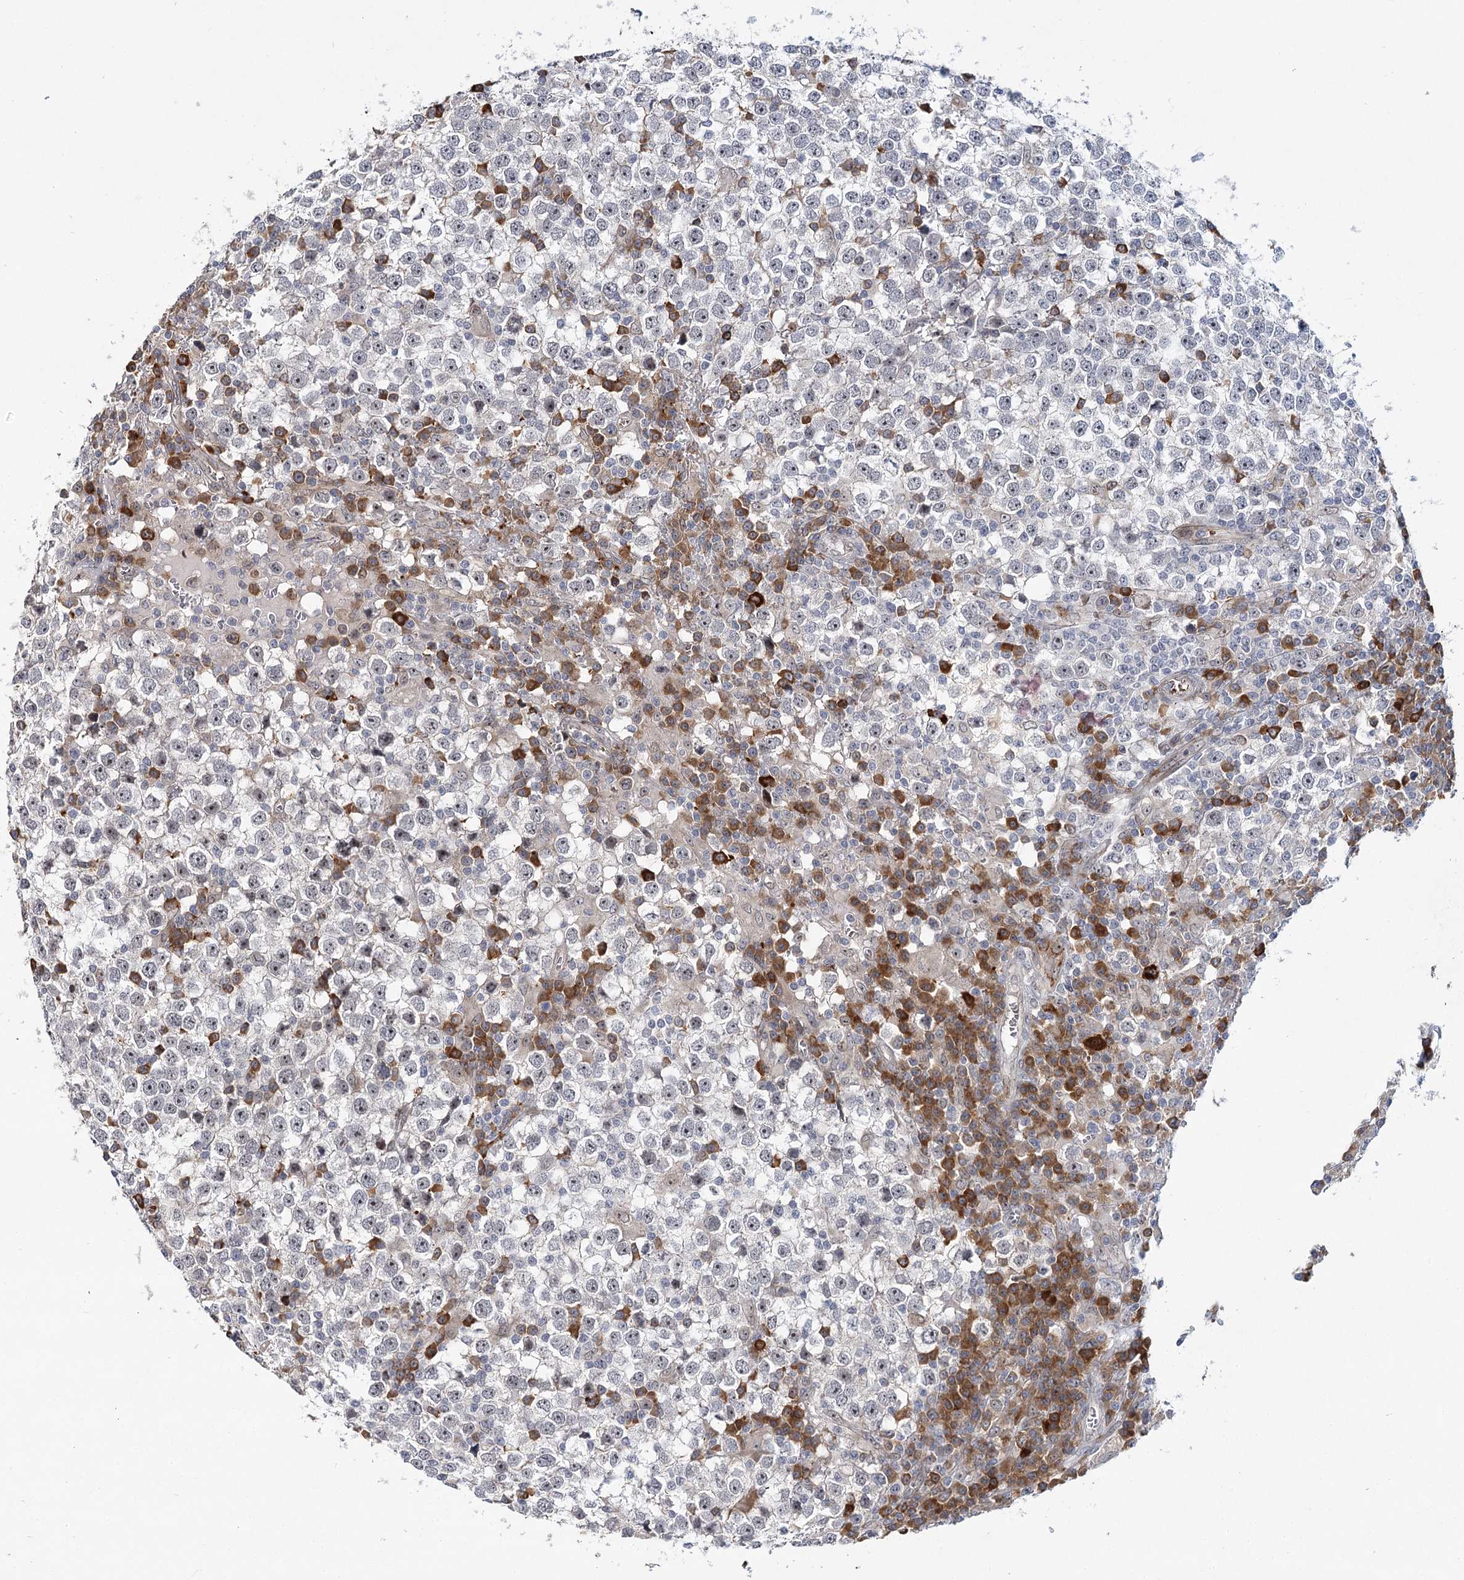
{"staining": {"intensity": "negative", "quantity": "none", "location": "none"}, "tissue": "testis cancer", "cell_type": "Tumor cells", "image_type": "cancer", "snomed": [{"axis": "morphology", "description": "Seminoma, NOS"}, {"axis": "topography", "description": "Testis"}], "caption": "High power microscopy photomicrograph of an IHC photomicrograph of seminoma (testis), revealing no significant staining in tumor cells. (Immunohistochemistry (ihc), brightfield microscopy, high magnification).", "gene": "WDR36", "patient": {"sex": "male", "age": 65}}